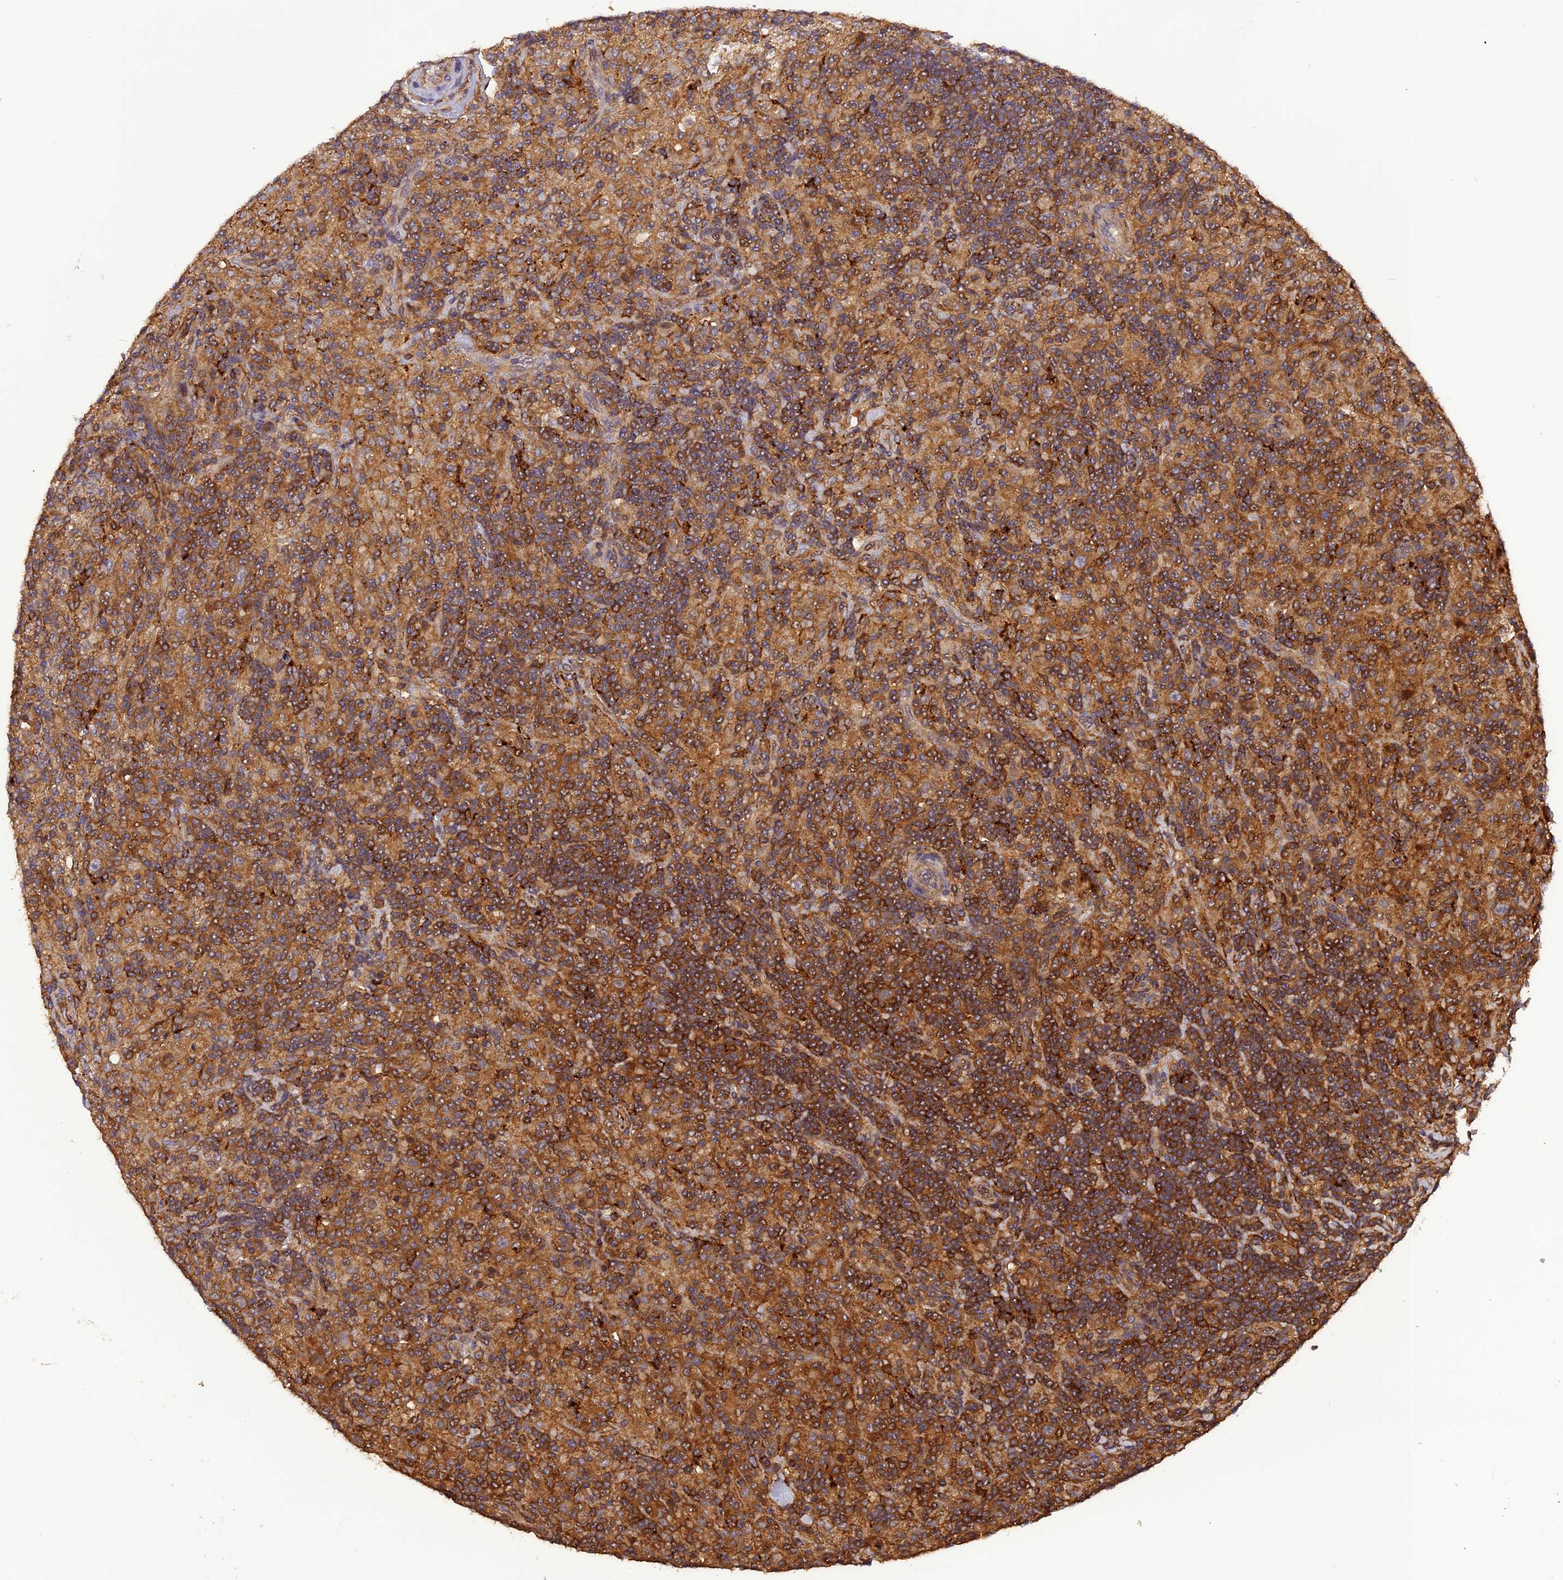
{"staining": {"intensity": "negative", "quantity": "none", "location": "none"}, "tissue": "lymphoma", "cell_type": "Tumor cells", "image_type": "cancer", "snomed": [{"axis": "morphology", "description": "Hodgkin's disease, NOS"}, {"axis": "topography", "description": "Lymph node"}], "caption": "This is an immunohistochemistry histopathology image of lymphoma. There is no expression in tumor cells.", "gene": "STOML1", "patient": {"sex": "male", "age": 70}}